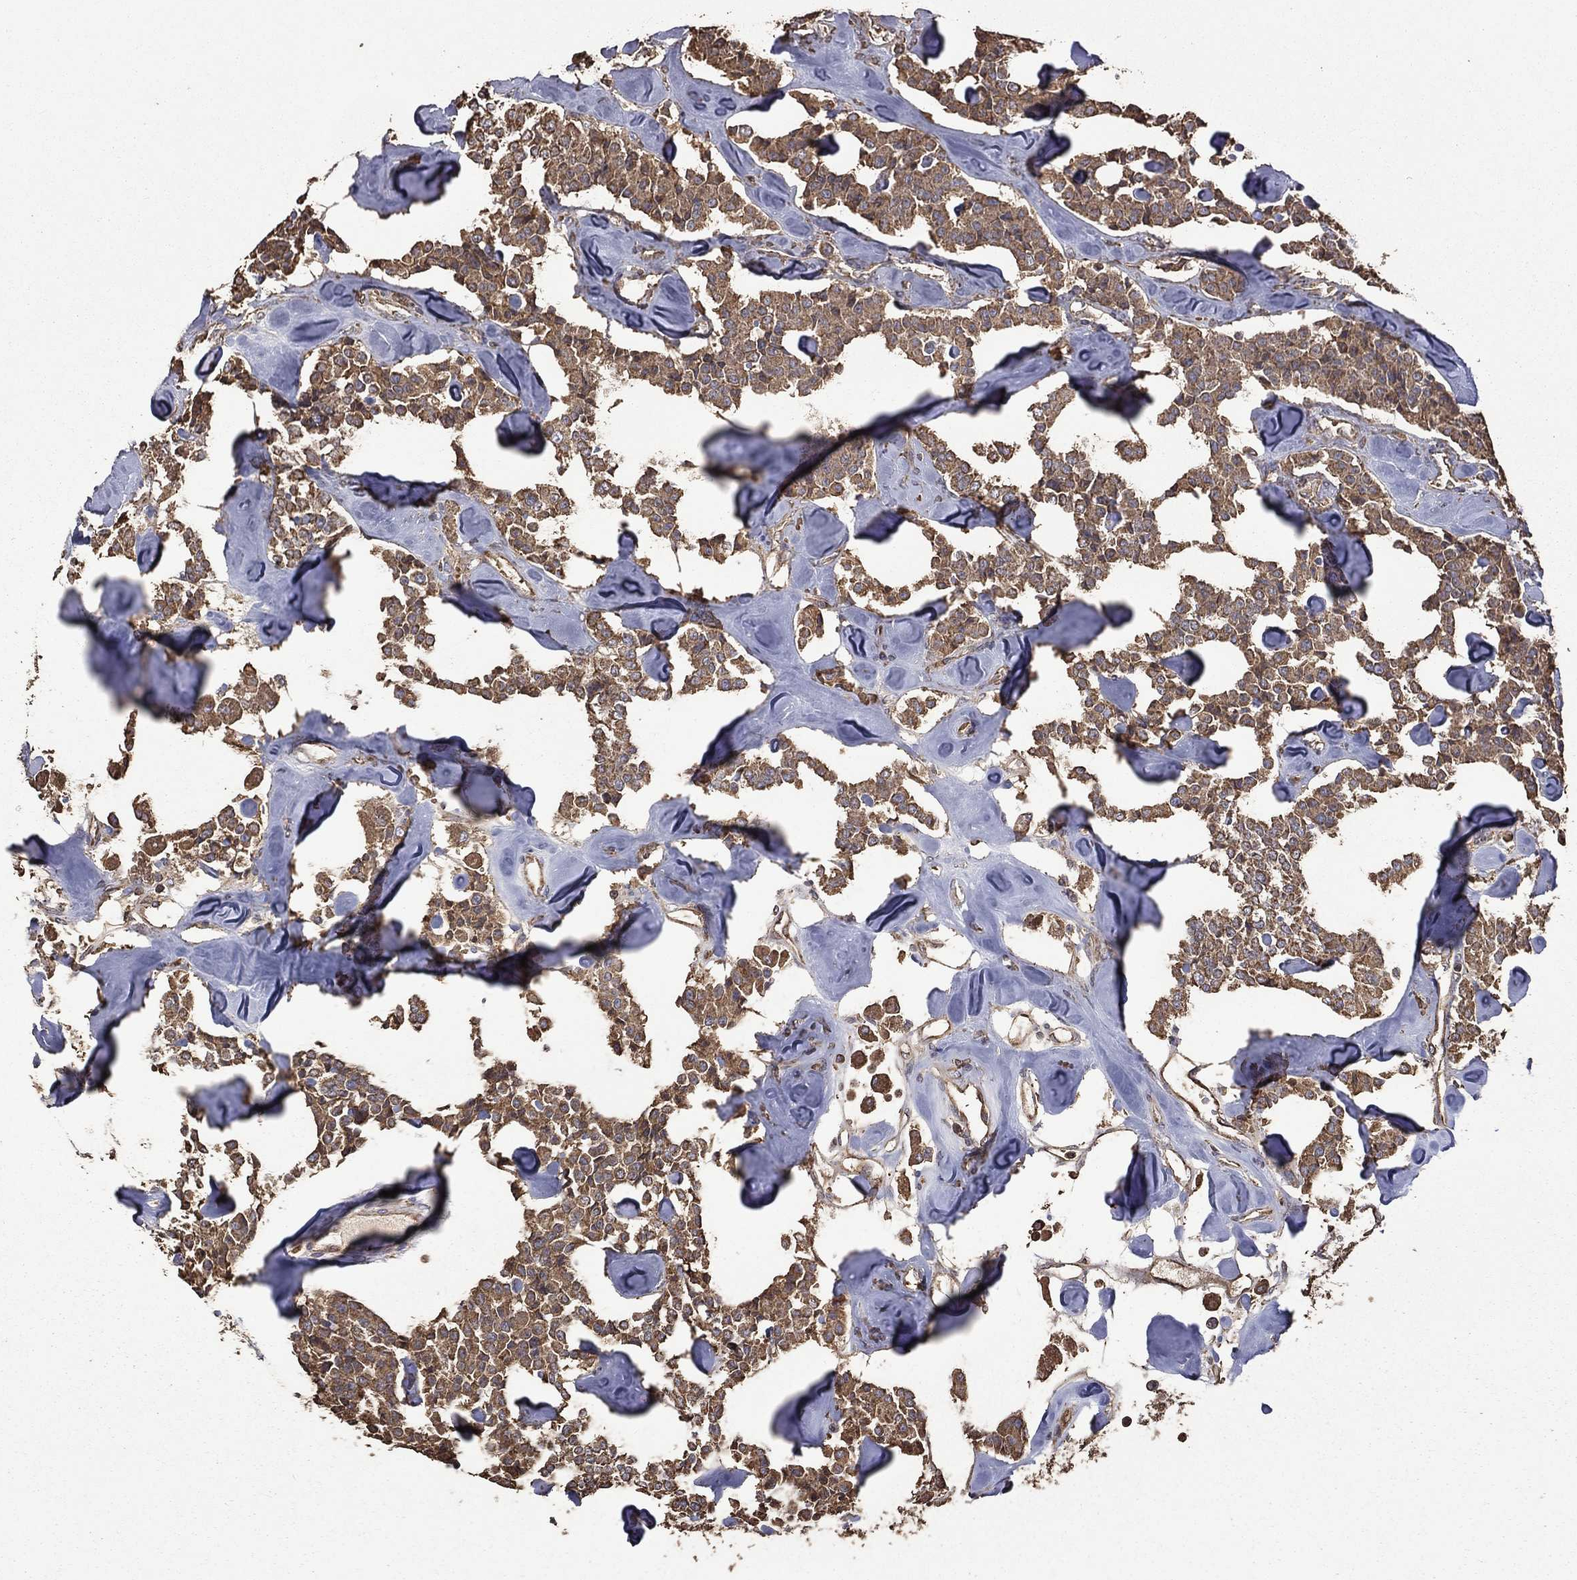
{"staining": {"intensity": "moderate", "quantity": ">75%", "location": "cytoplasmic/membranous"}, "tissue": "carcinoid", "cell_type": "Tumor cells", "image_type": "cancer", "snomed": [{"axis": "morphology", "description": "Carcinoid, malignant, NOS"}, {"axis": "topography", "description": "Pancreas"}], "caption": "Carcinoid stained with a brown dye demonstrates moderate cytoplasmic/membranous positive expression in about >75% of tumor cells.", "gene": "METTL27", "patient": {"sex": "male", "age": 41}}